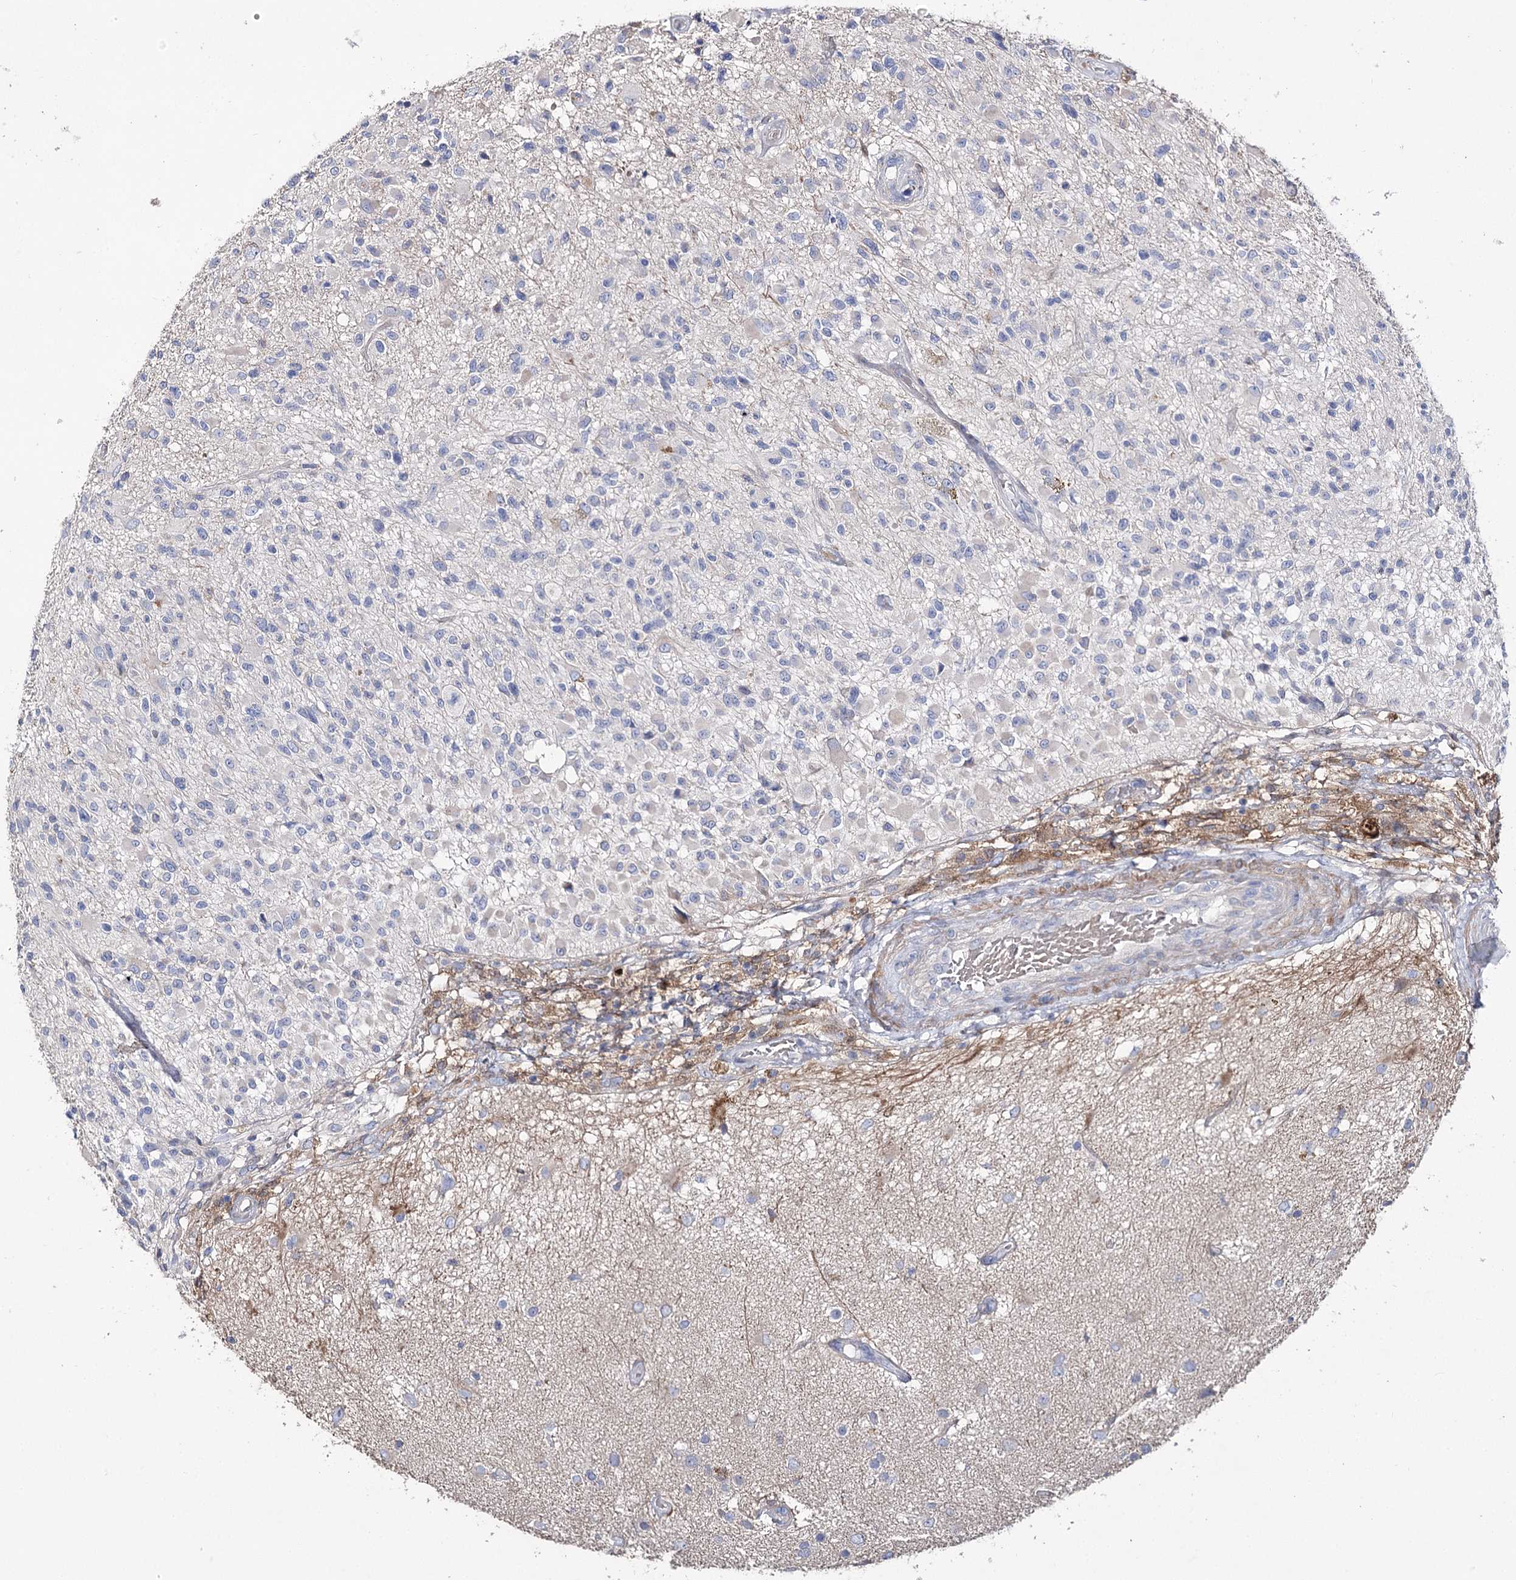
{"staining": {"intensity": "negative", "quantity": "none", "location": "none"}, "tissue": "glioma", "cell_type": "Tumor cells", "image_type": "cancer", "snomed": [{"axis": "morphology", "description": "Glioma, malignant, High grade"}, {"axis": "morphology", "description": "Glioblastoma, NOS"}, {"axis": "topography", "description": "Brain"}], "caption": "This photomicrograph is of glioma stained with IHC to label a protein in brown with the nuclei are counter-stained blue. There is no expression in tumor cells.", "gene": "NRAP", "patient": {"sex": "male", "age": 60}}